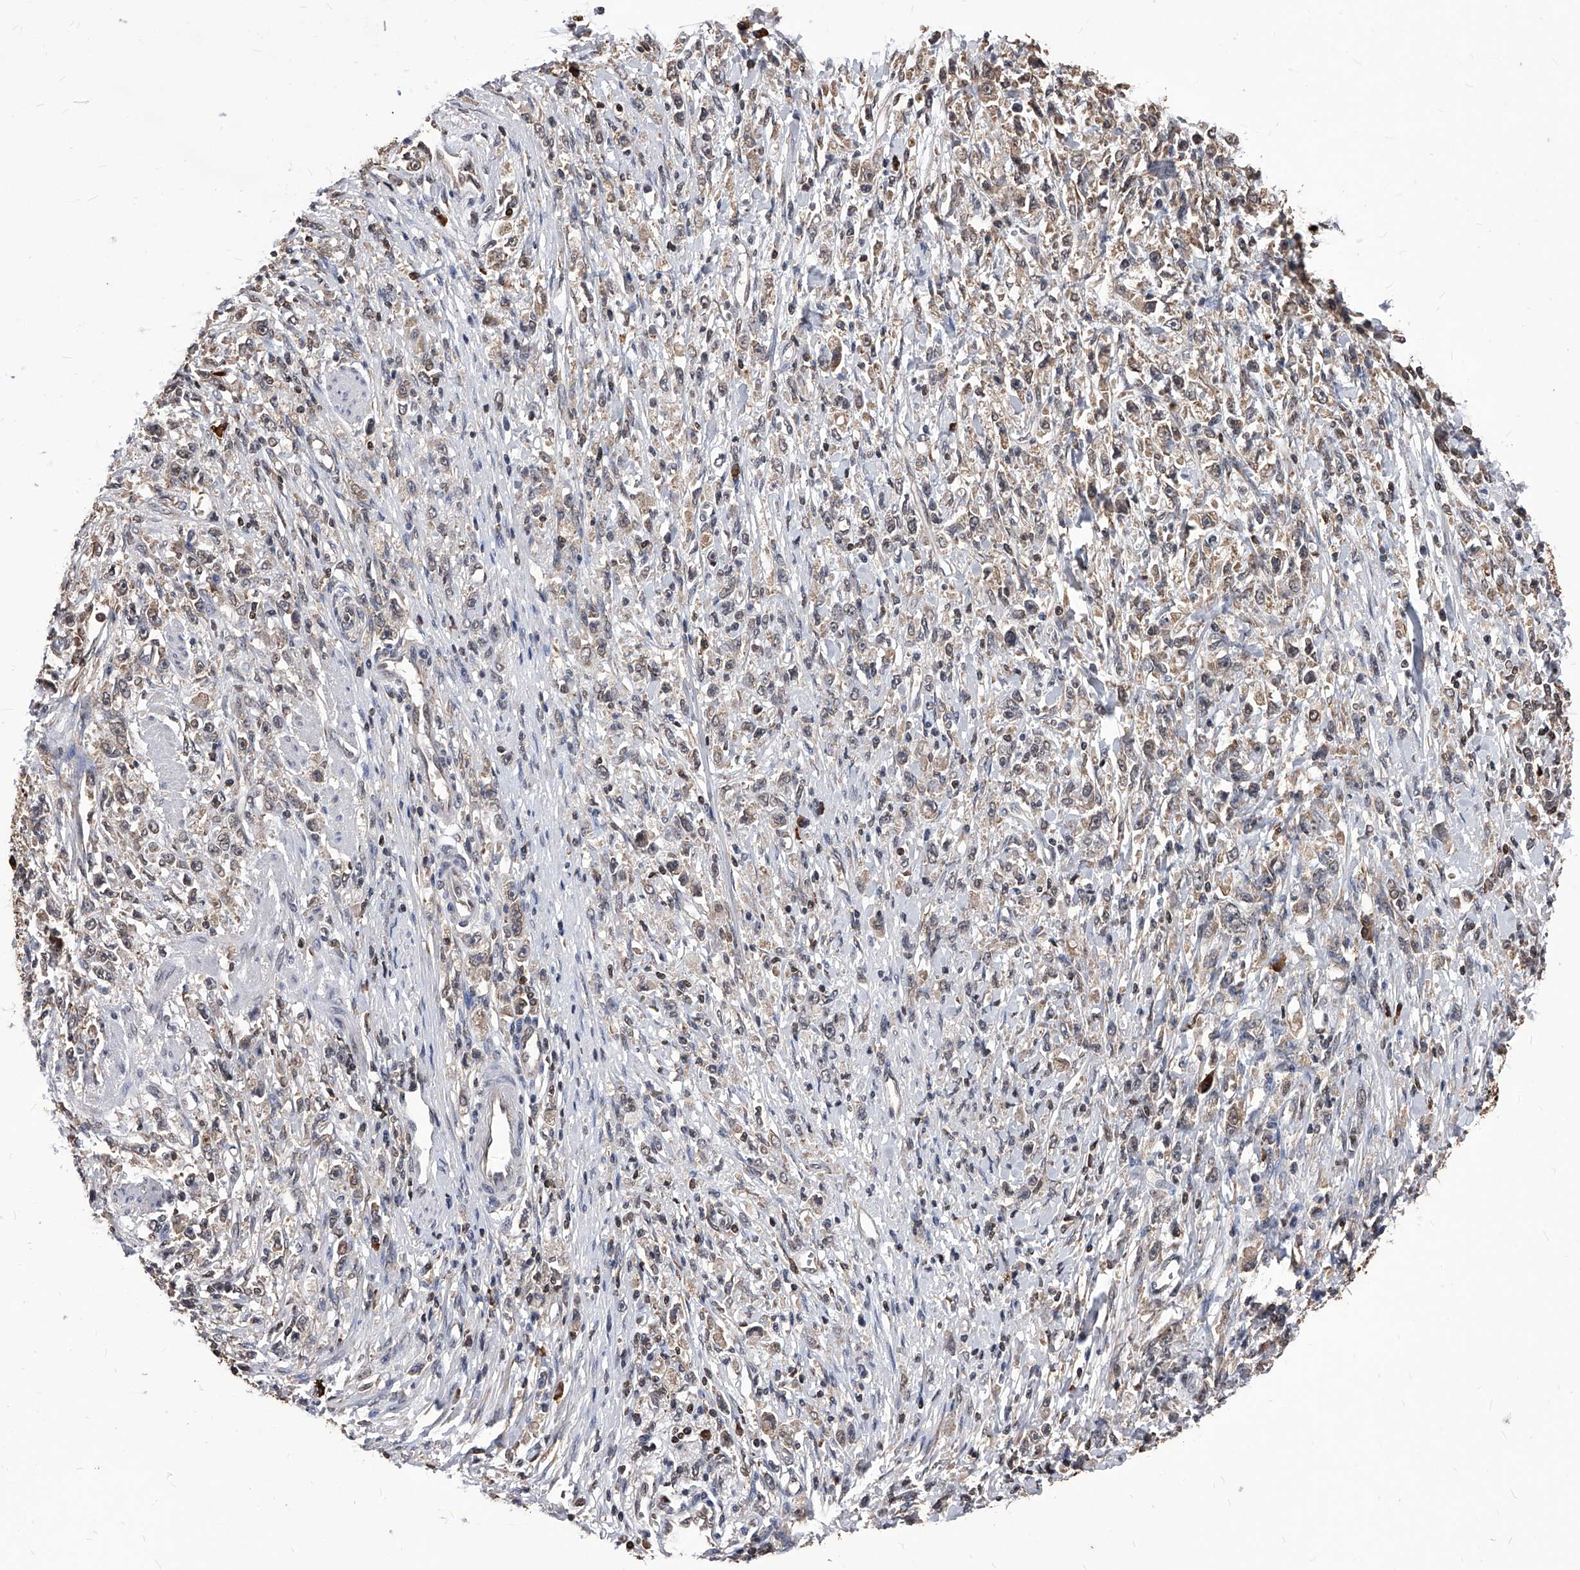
{"staining": {"intensity": "weak", "quantity": "25%-75%", "location": "cytoplasmic/membranous"}, "tissue": "stomach cancer", "cell_type": "Tumor cells", "image_type": "cancer", "snomed": [{"axis": "morphology", "description": "Adenocarcinoma, NOS"}, {"axis": "topography", "description": "Stomach"}], "caption": "Stomach cancer stained for a protein demonstrates weak cytoplasmic/membranous positivity in tumor cells.", "gene": "ID1", "patient": {"sex": "female", "age": 59}}